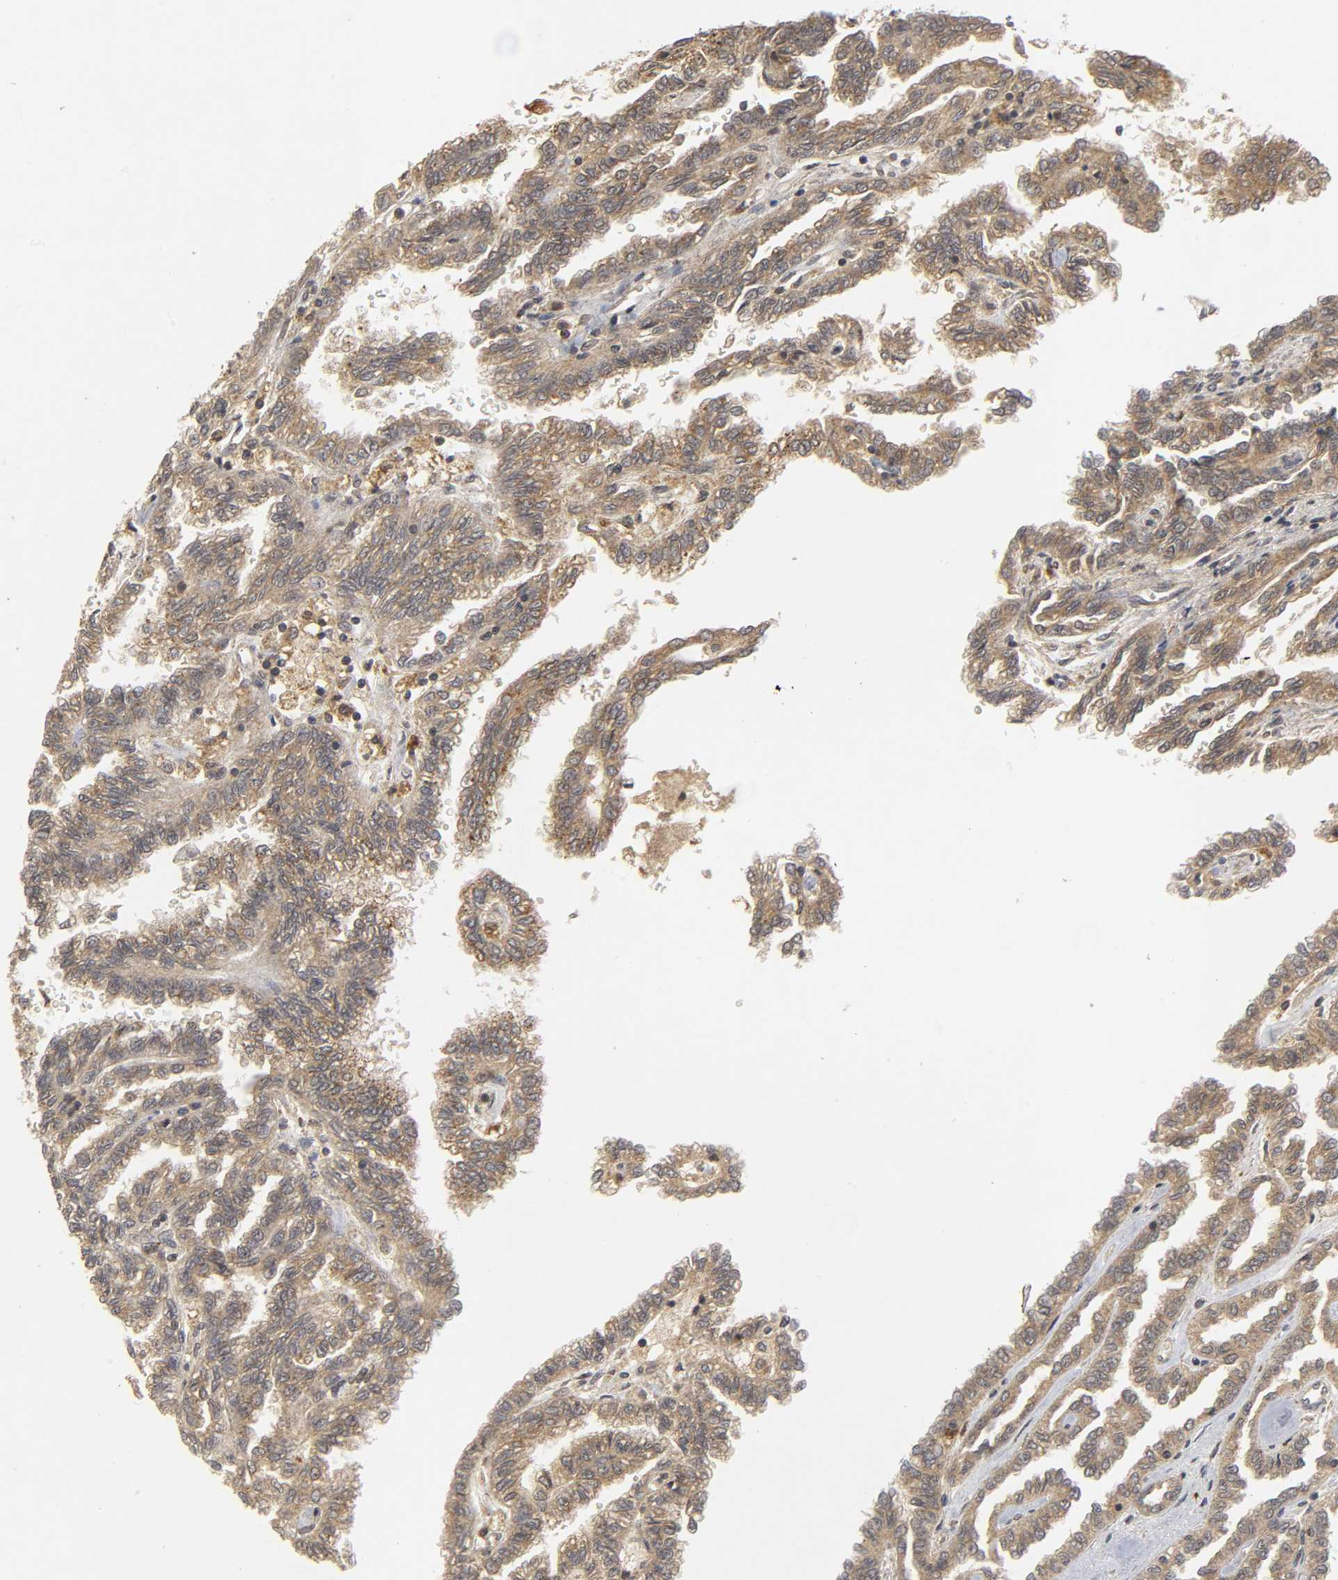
{"staining": {"intensity": "weak", "quantity": ">75%", "location": "cytoplasmic/membranous"}, "tissue": "renal cancer", "cell_type": "Tumor cells", "image_type": "cancer", "snomed": [{"axis": "morphology", "description": "Inflammation, NOS"}, {"axis": "morphology", "description": "Adenocarcinoma, NOS"}, {"axis": "topography", "description": "Kidney"}], "caption": "Renal cancer stained for a protein displays weak cytoplasmic/membranous positivity in tumor cells.", "gene": "TRAF6", "patient": {"sex": "male", "age": 68}}